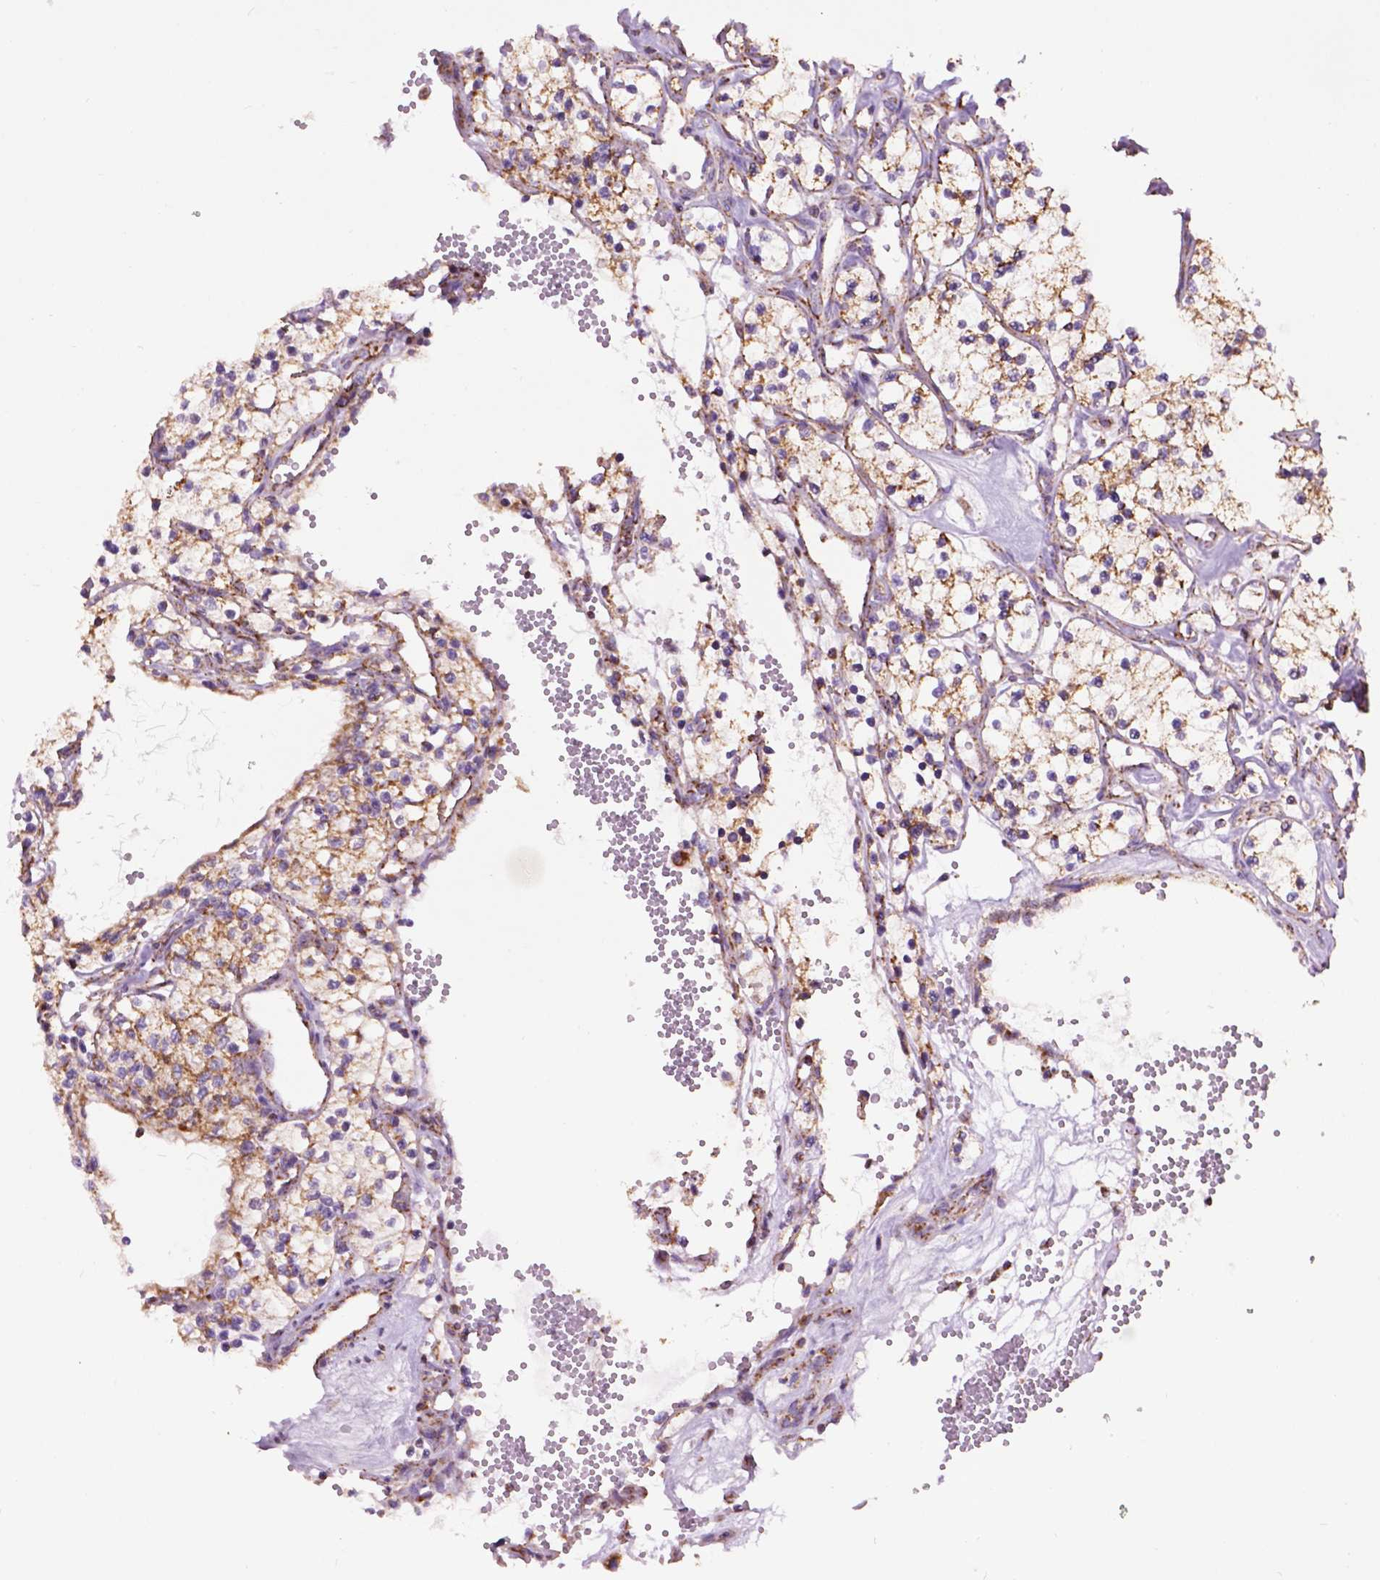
{"staining": {"intensity": "moderate", "quantity": "<25%", "location": "cytoplasmic/membranous"}, "tissue": "renal cancer", "cell_type": "Tumor cells", "image_type": "cancer", "snomed": [{"axis": "morphology", "description": "Adenocarcinoma, NOS"}, {"axis": "topography", "description": "Kidney"}], "caption": "Human renal adenocarcinoma stained with a brown dye demonstrates moderate cytoplasmic/membranous positive staining in approximately <25% of tumor cells.", "gene": "PYCR3", "patient": {"sex": "female", "age": 69}}